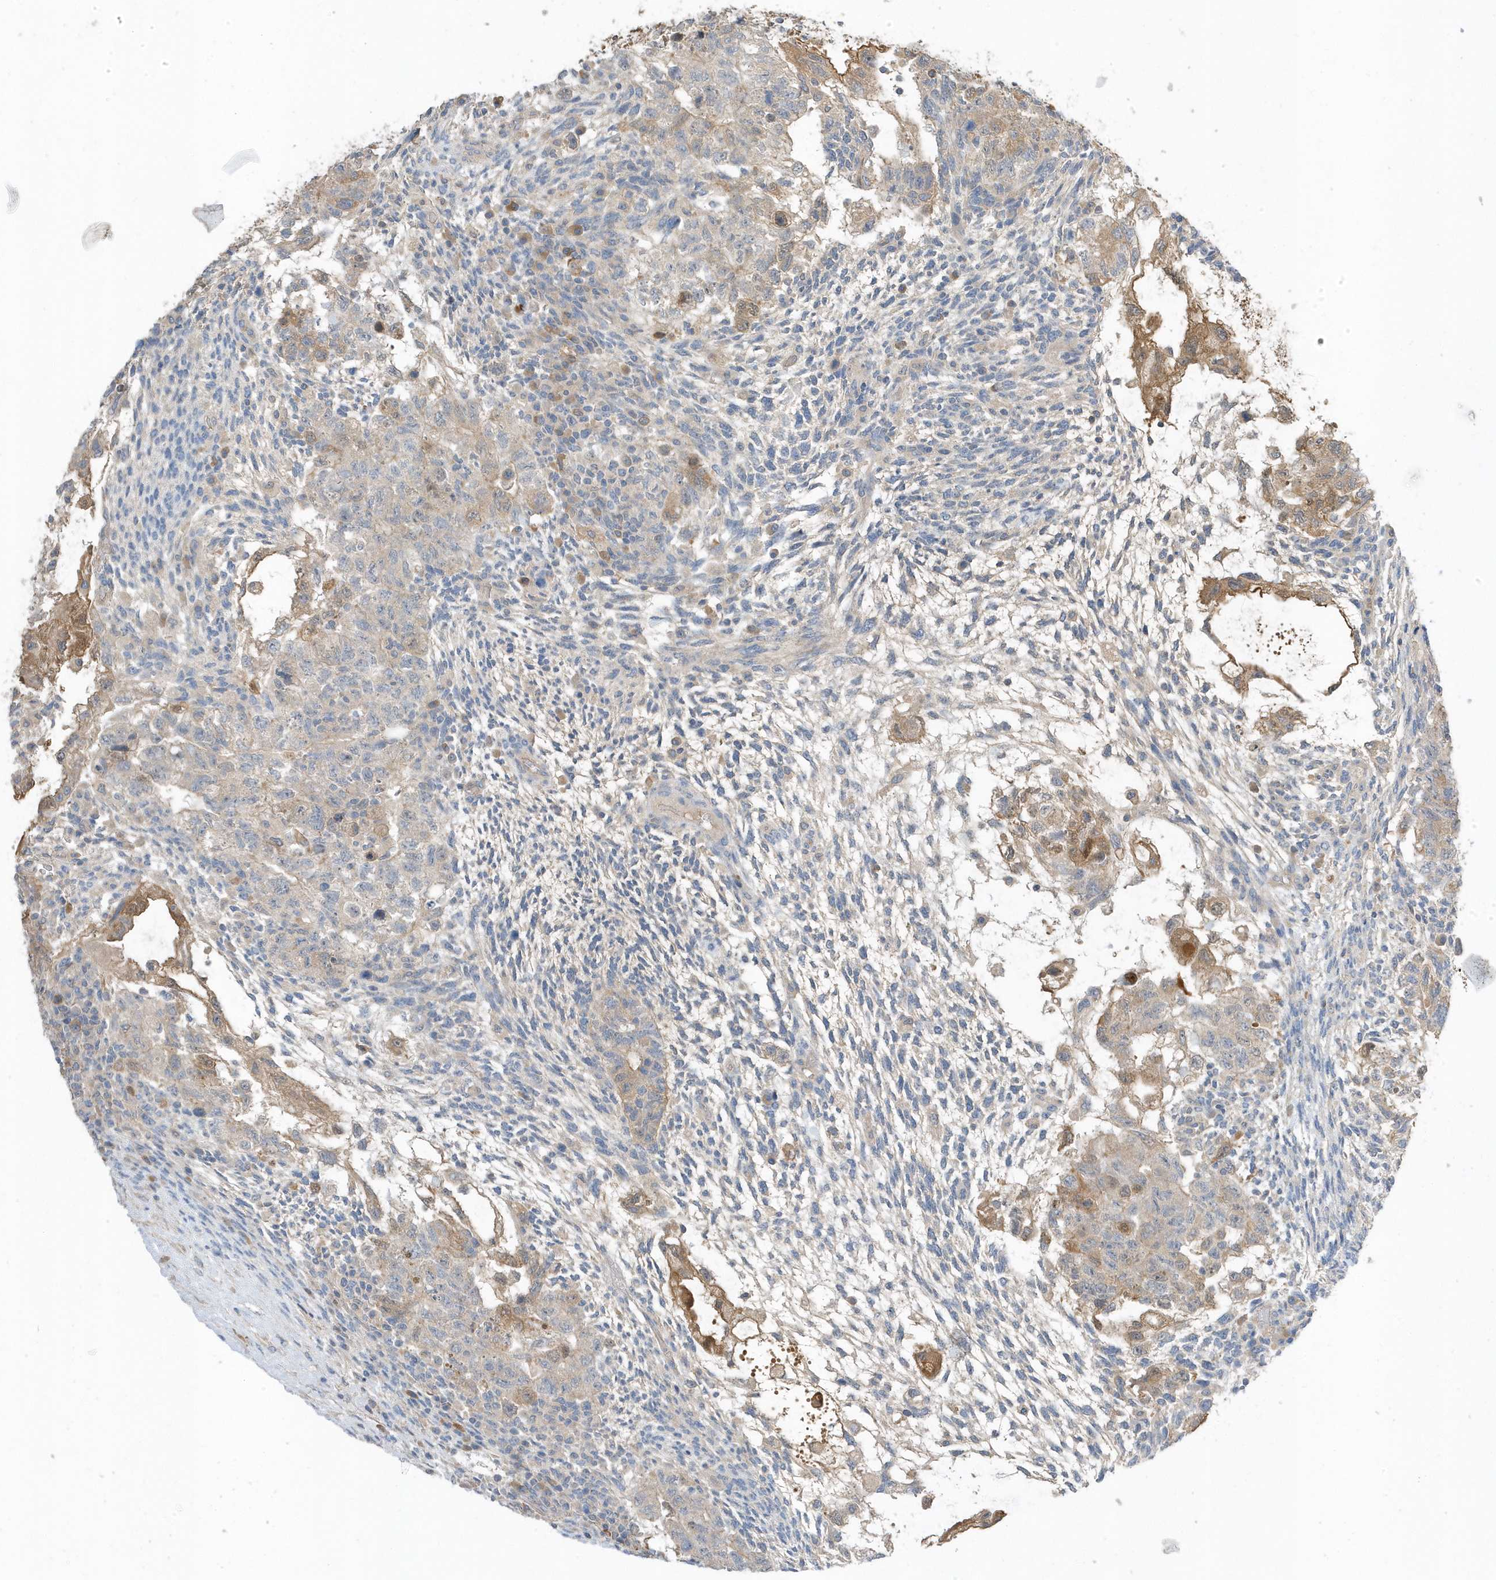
{"staining": {"intensity": "moderate", "quantity": "<25%", "location": "cytoplasmic/membranous,nuclear"}, "tissue": "testis cancer", "cell_type": "Tumor cells", "image_type": "cancer", "snomed": [{"axis": "morphology", "description": "Normal tissue, NOS"}, {"axis": "morphology", "description": "Carcinoma, Embryonal, NOS"}, {"axis": "topography", "description": "Testis"}], "caption": "Tumor cells show low levels of moderate cytoplasmic/membranous and nuclear staining in approximately <25% of cells in human testis embryonal carcinoma.", "gene": "USP53", "patient": {"sex": "male", "age": 36}}